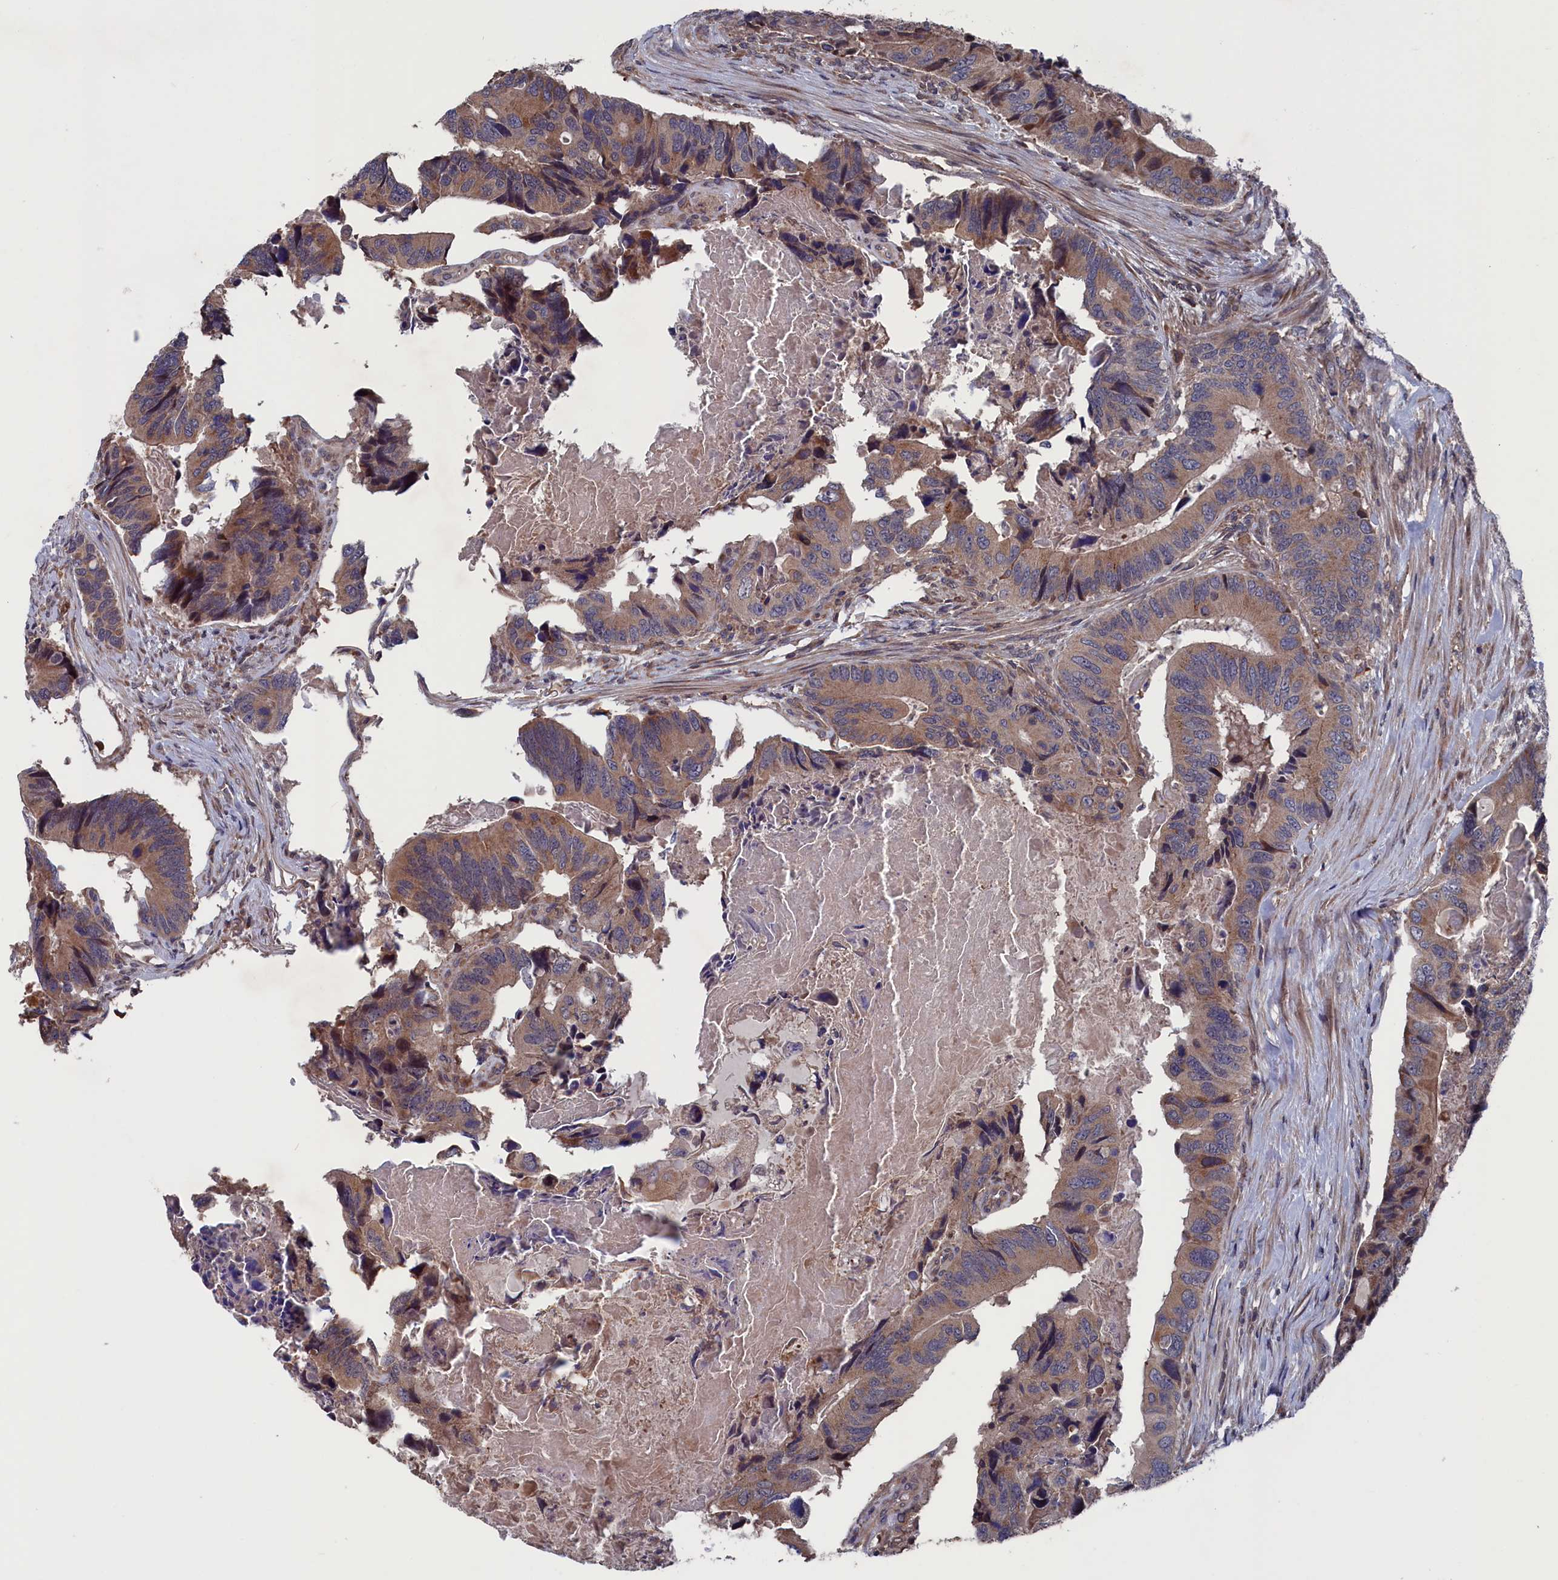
{"staining": {"intensity": "moderate", "quantity": ">75%", "location": "cytoplasmic/membranous"}, "tissue": "colorectal cancer", "cell_type": "Tumor cells", "image_type": "cancer", "snomed": [{"axis": "morphology", "description": "Adenocarcinoma, NOS"}, {"axis": "topography", "description": "Colon"}], "caption": "A brown stain highlights moderate cytoplasmic/membranous expression of a protein in colorectal cancer (adenocarcinoma) tumor cells. (brown staining indicates protein expression, while blue staining denotes nuclei).", "gene": "SPATA13", "patient": {"sex": "male", "age": 84}}